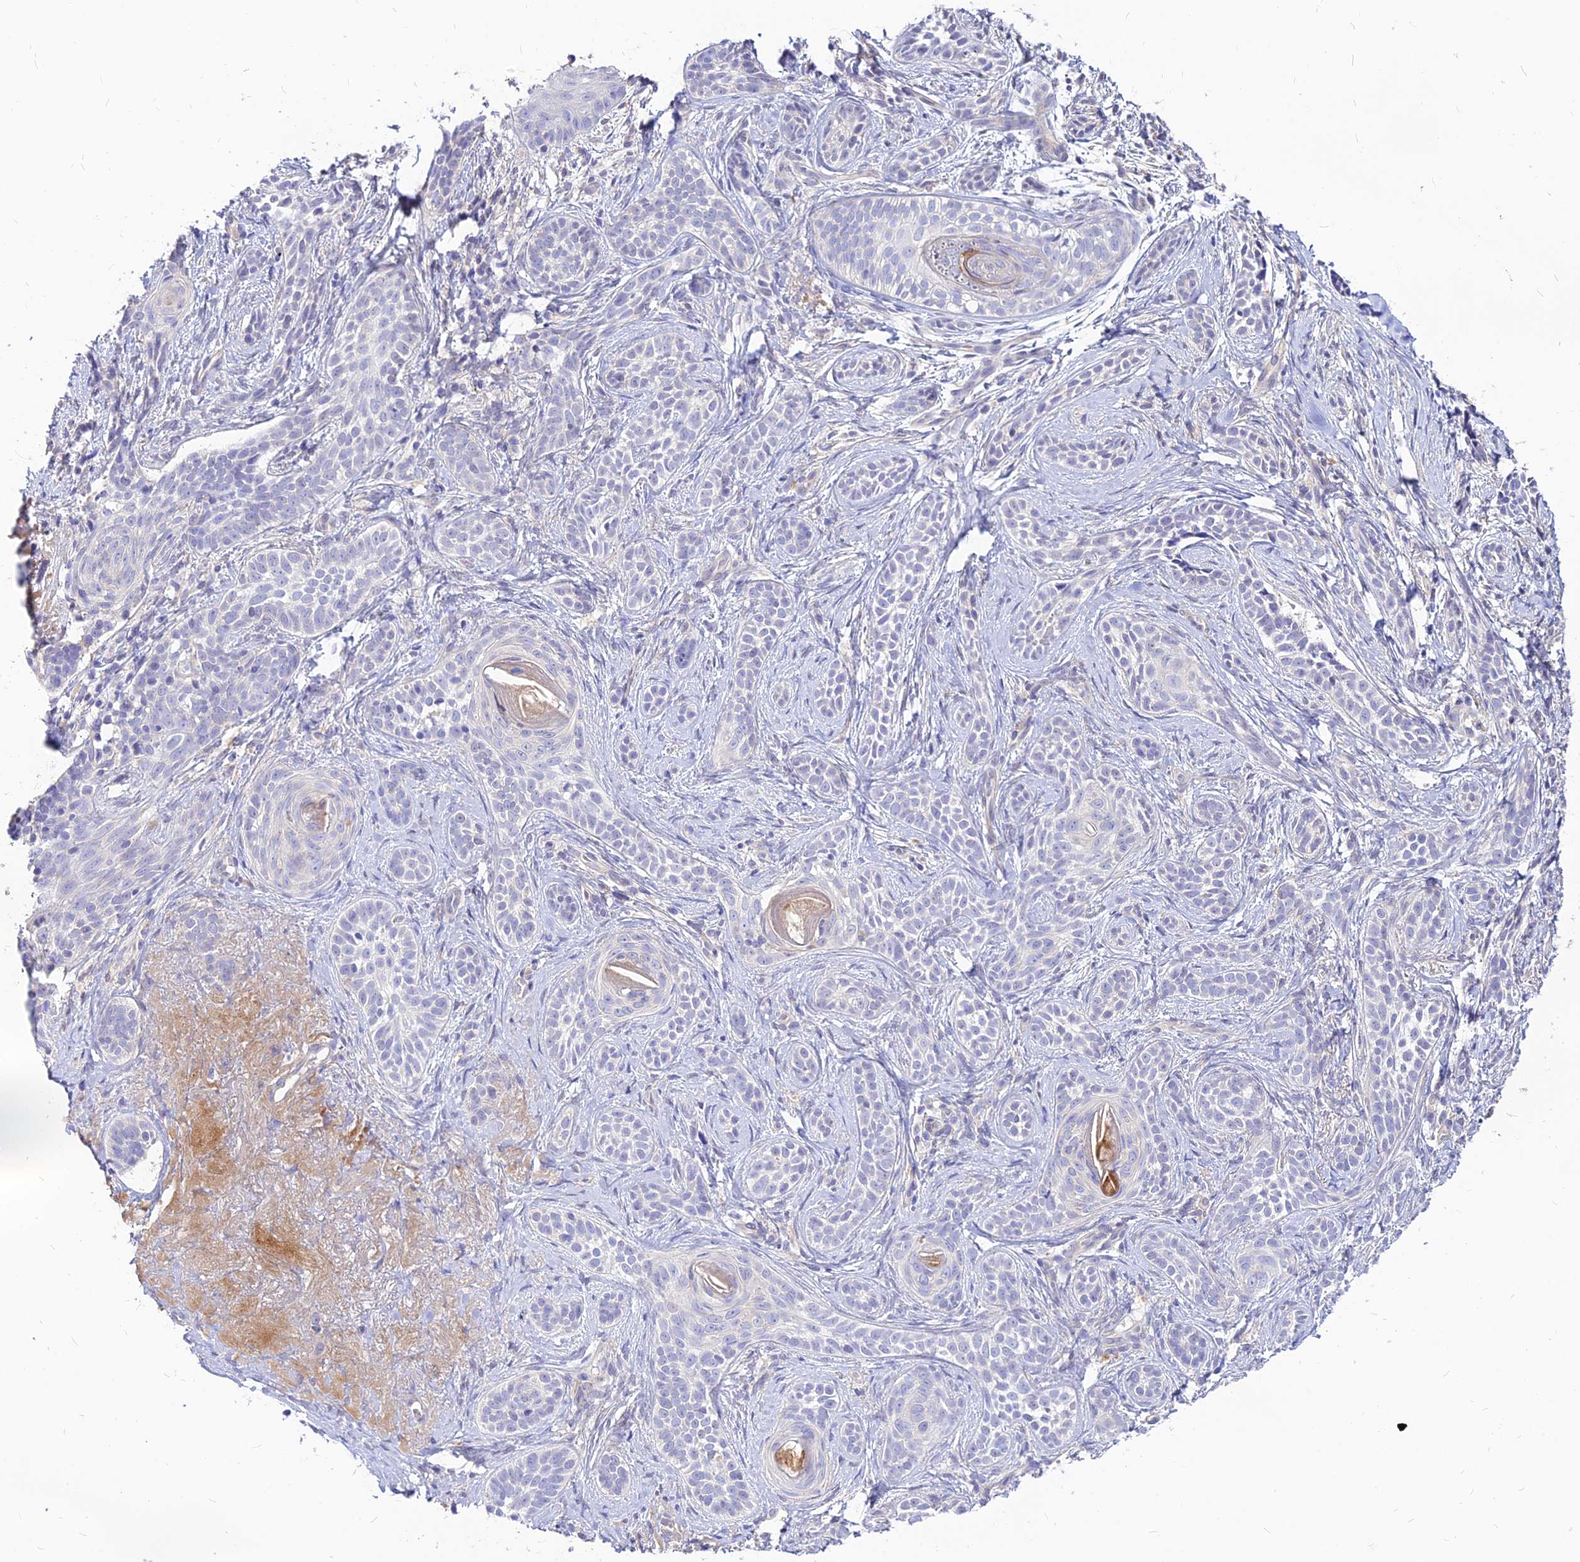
{"staining": {"intensity": "negative", "quantity": "none", "location": "none"}, "tissue": "skin cancer", "cell_type": "Tumor cells", "image_type": "cancer", "snomed": [{"axis": "morphology", "description": "Basal cell carcinoma"}, {"axis": "topography", "description": "Skin"}], "caption": "Protein analysis of basal cell carcinoma (skin) demonstrates no significant expression in tumor cells.", "gene": "CZIB", "patient": {"sex": "male", "age": 71}}